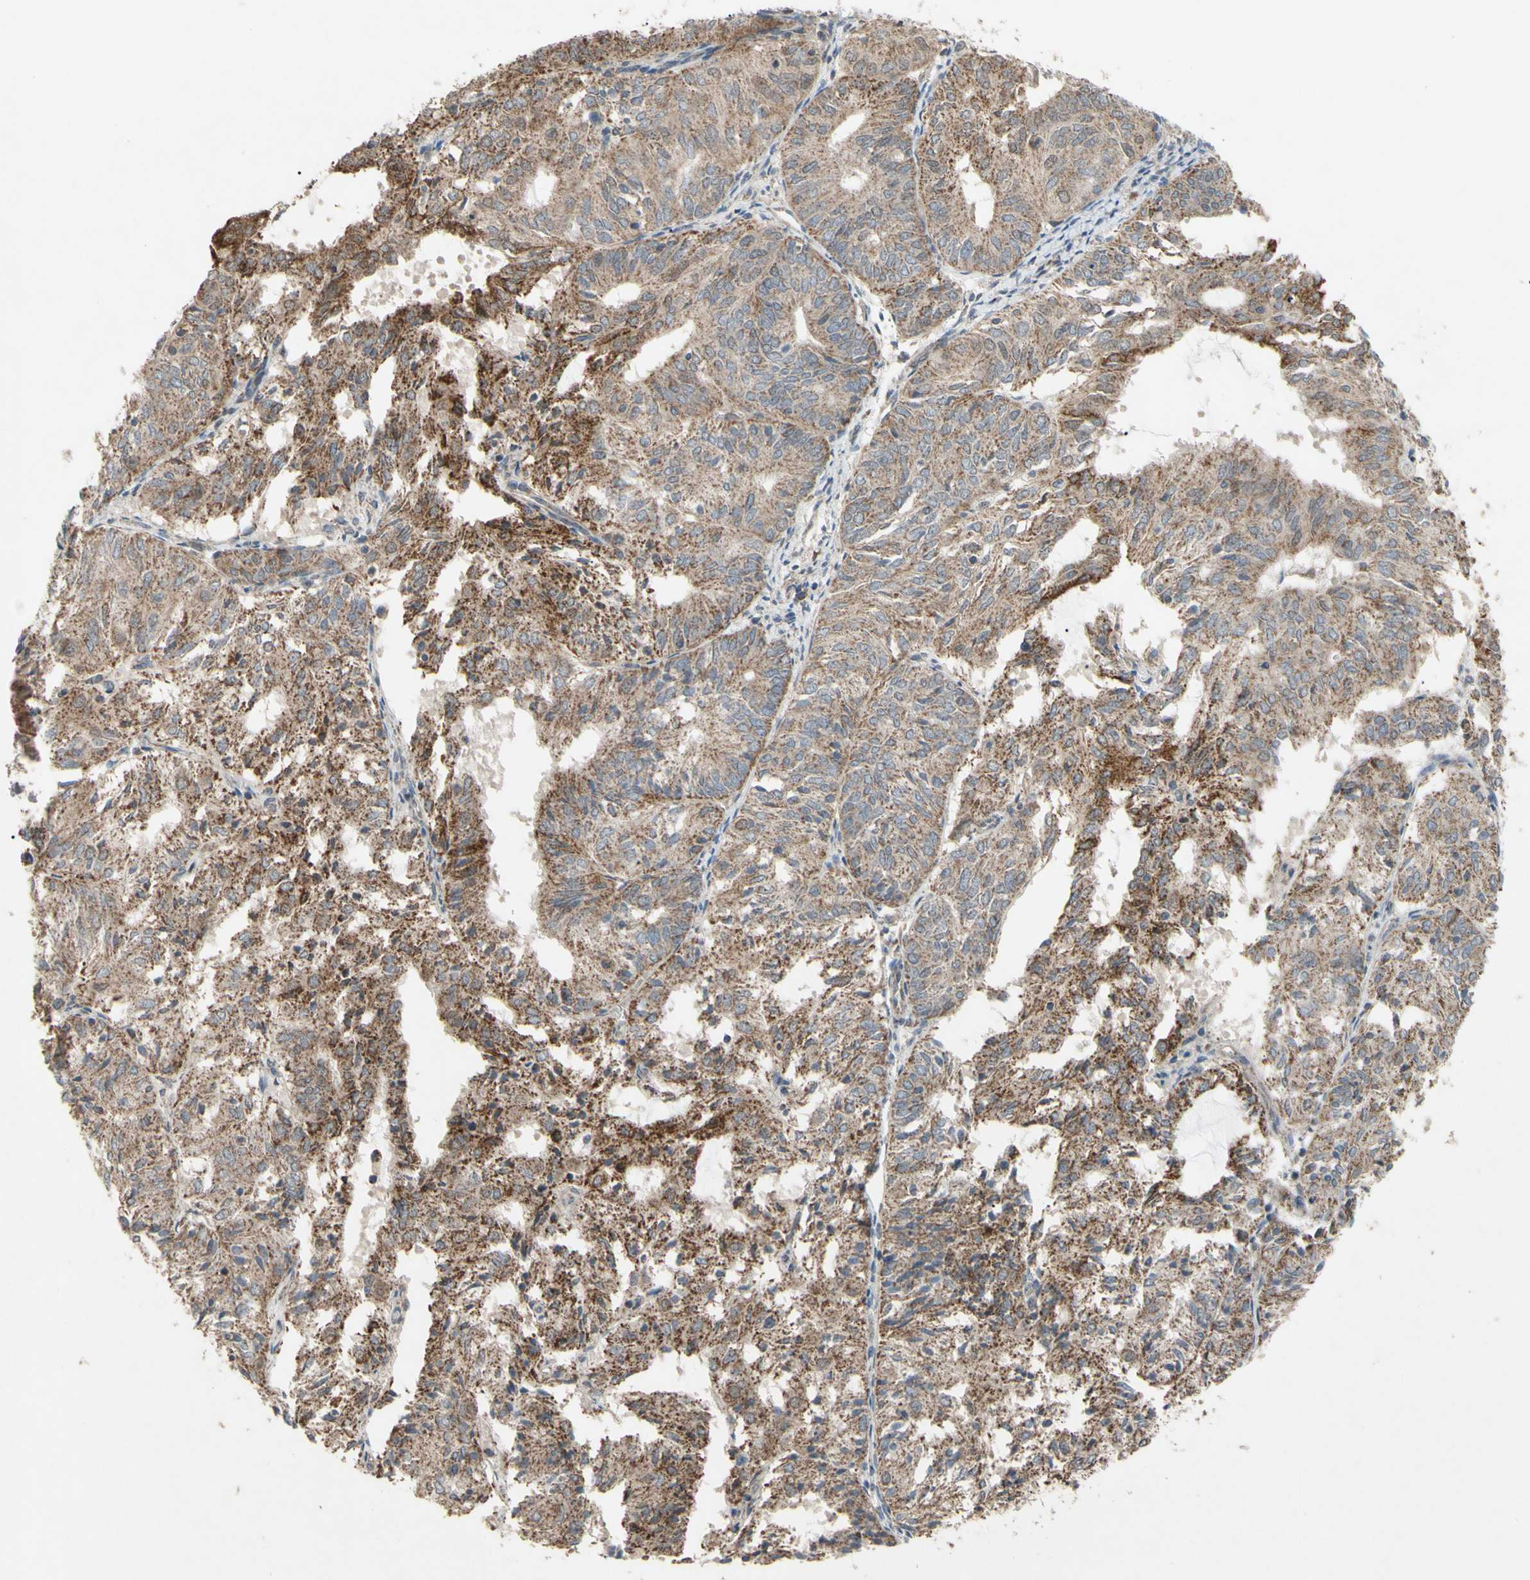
{"staining": {"intensity": "moderate", "quantity": ">75%", "location": "cytoplasmic/membranous"}, "tissue": "endometrial cancer", "cell_type": "Tumor cells", "image_type": "cancer", "snomed": [{"axis": "morphology", "description": "Adenocarcinoma, NOS"}, {"axis": "topography", "description": "Uterus"}], "caption": "This is an image of IHC staining of endometrial cancer (adenocarcinoma), which shows moderate staining in the cytoplasmic/membranous of tumor cells.", "gene": "CD164", "patient": {"sex": "female", "age": 60}}